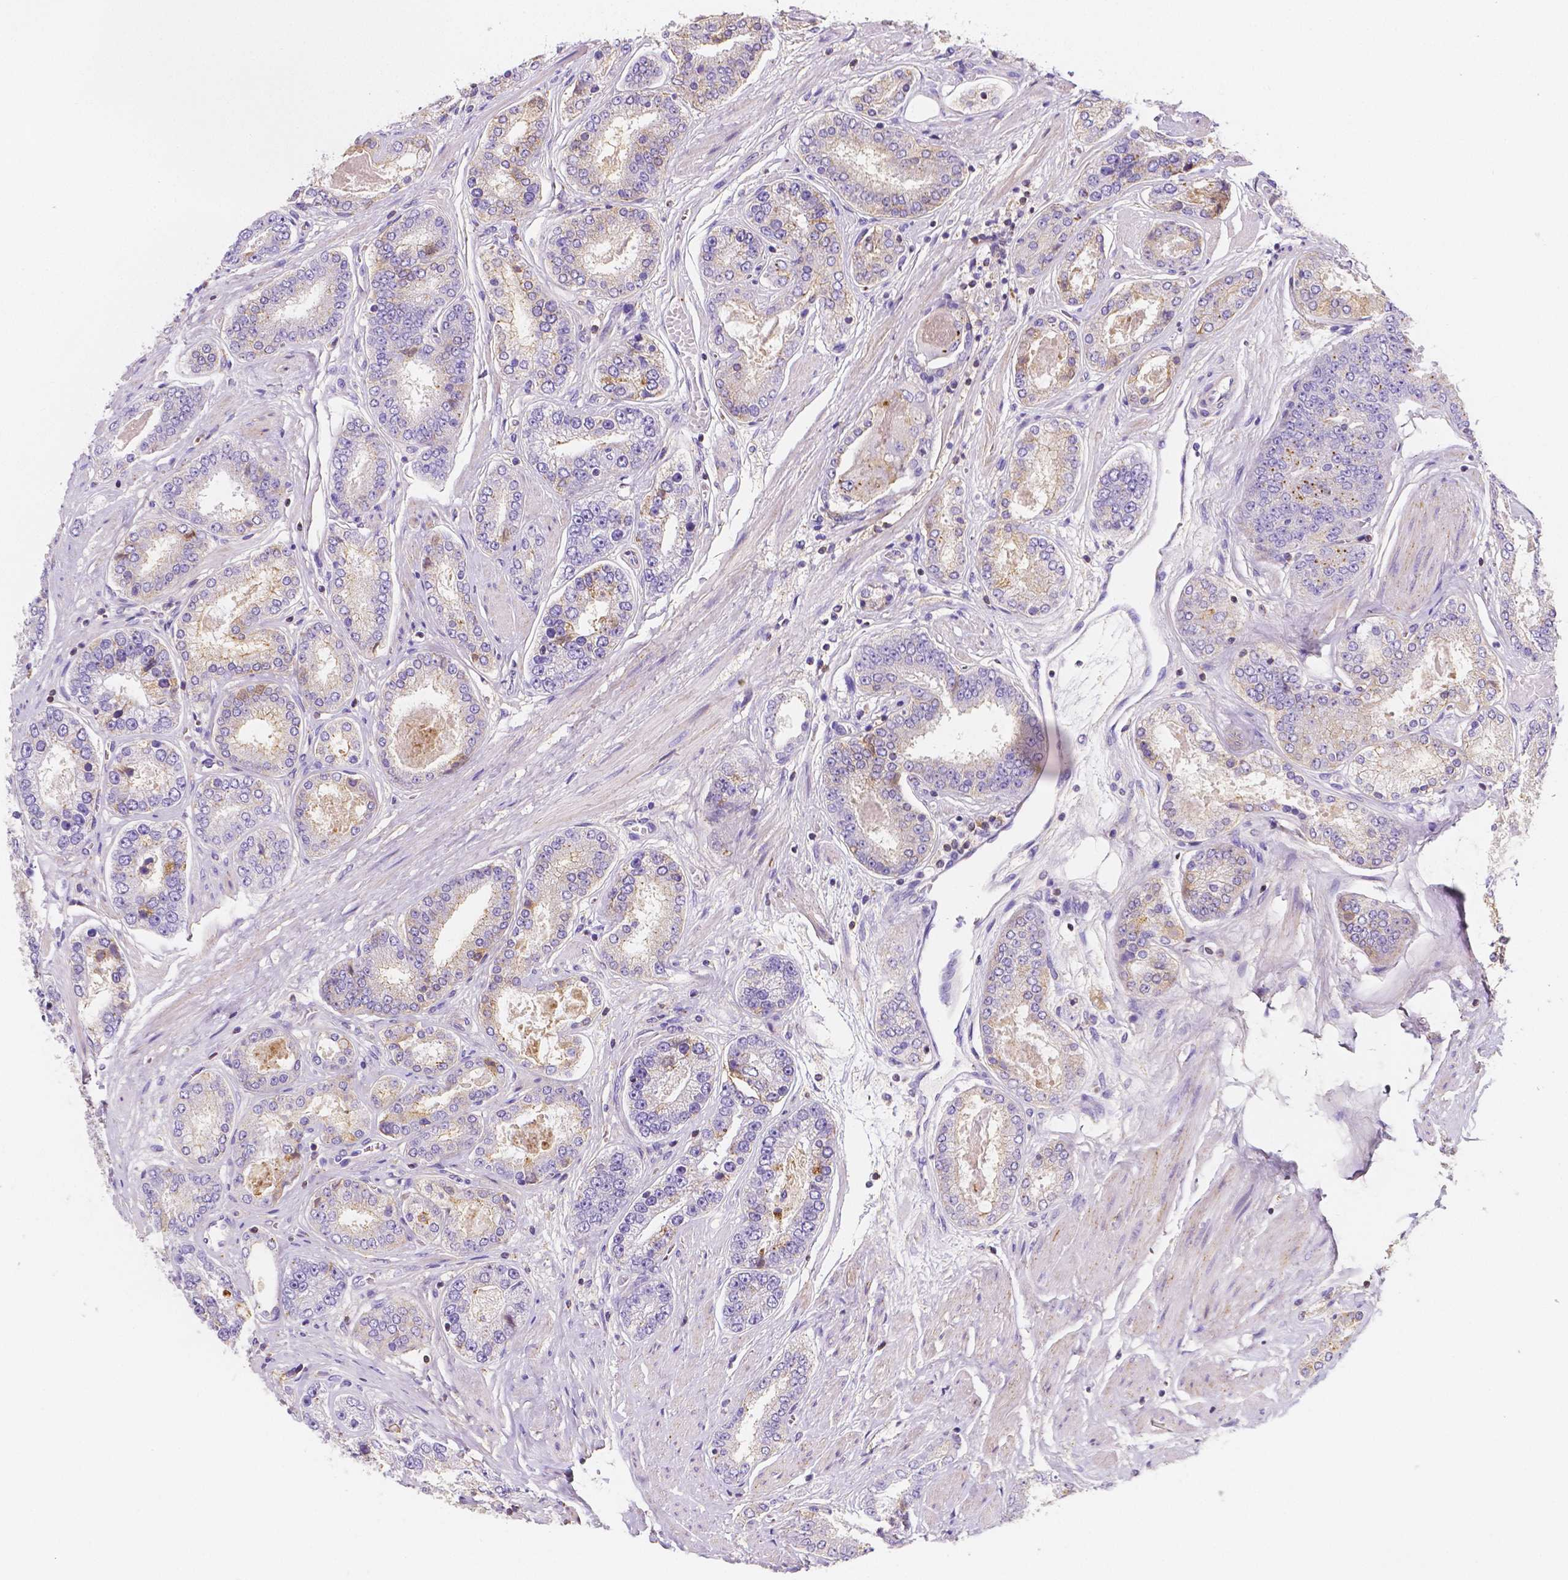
{"staining": {"intensity": "negative", "quantity": "none", "location": "none"}, "tissue": "prostate cancer", "cell_type": "Tumor cells", "image_type": "cancer", "snomed": [{"axis": "morphology", "description": "Adenocarcinoma, High grade"}, {"axis": "topography", "description": "Prostate"}], "caption": "Human prostate high-grade adenocarcinoma stained for a protein using immunohistochemistry (IHC) displays no expression in tumor cells.", "gene": "GABRD", "patient": {"sex": "male", "age": 63}}